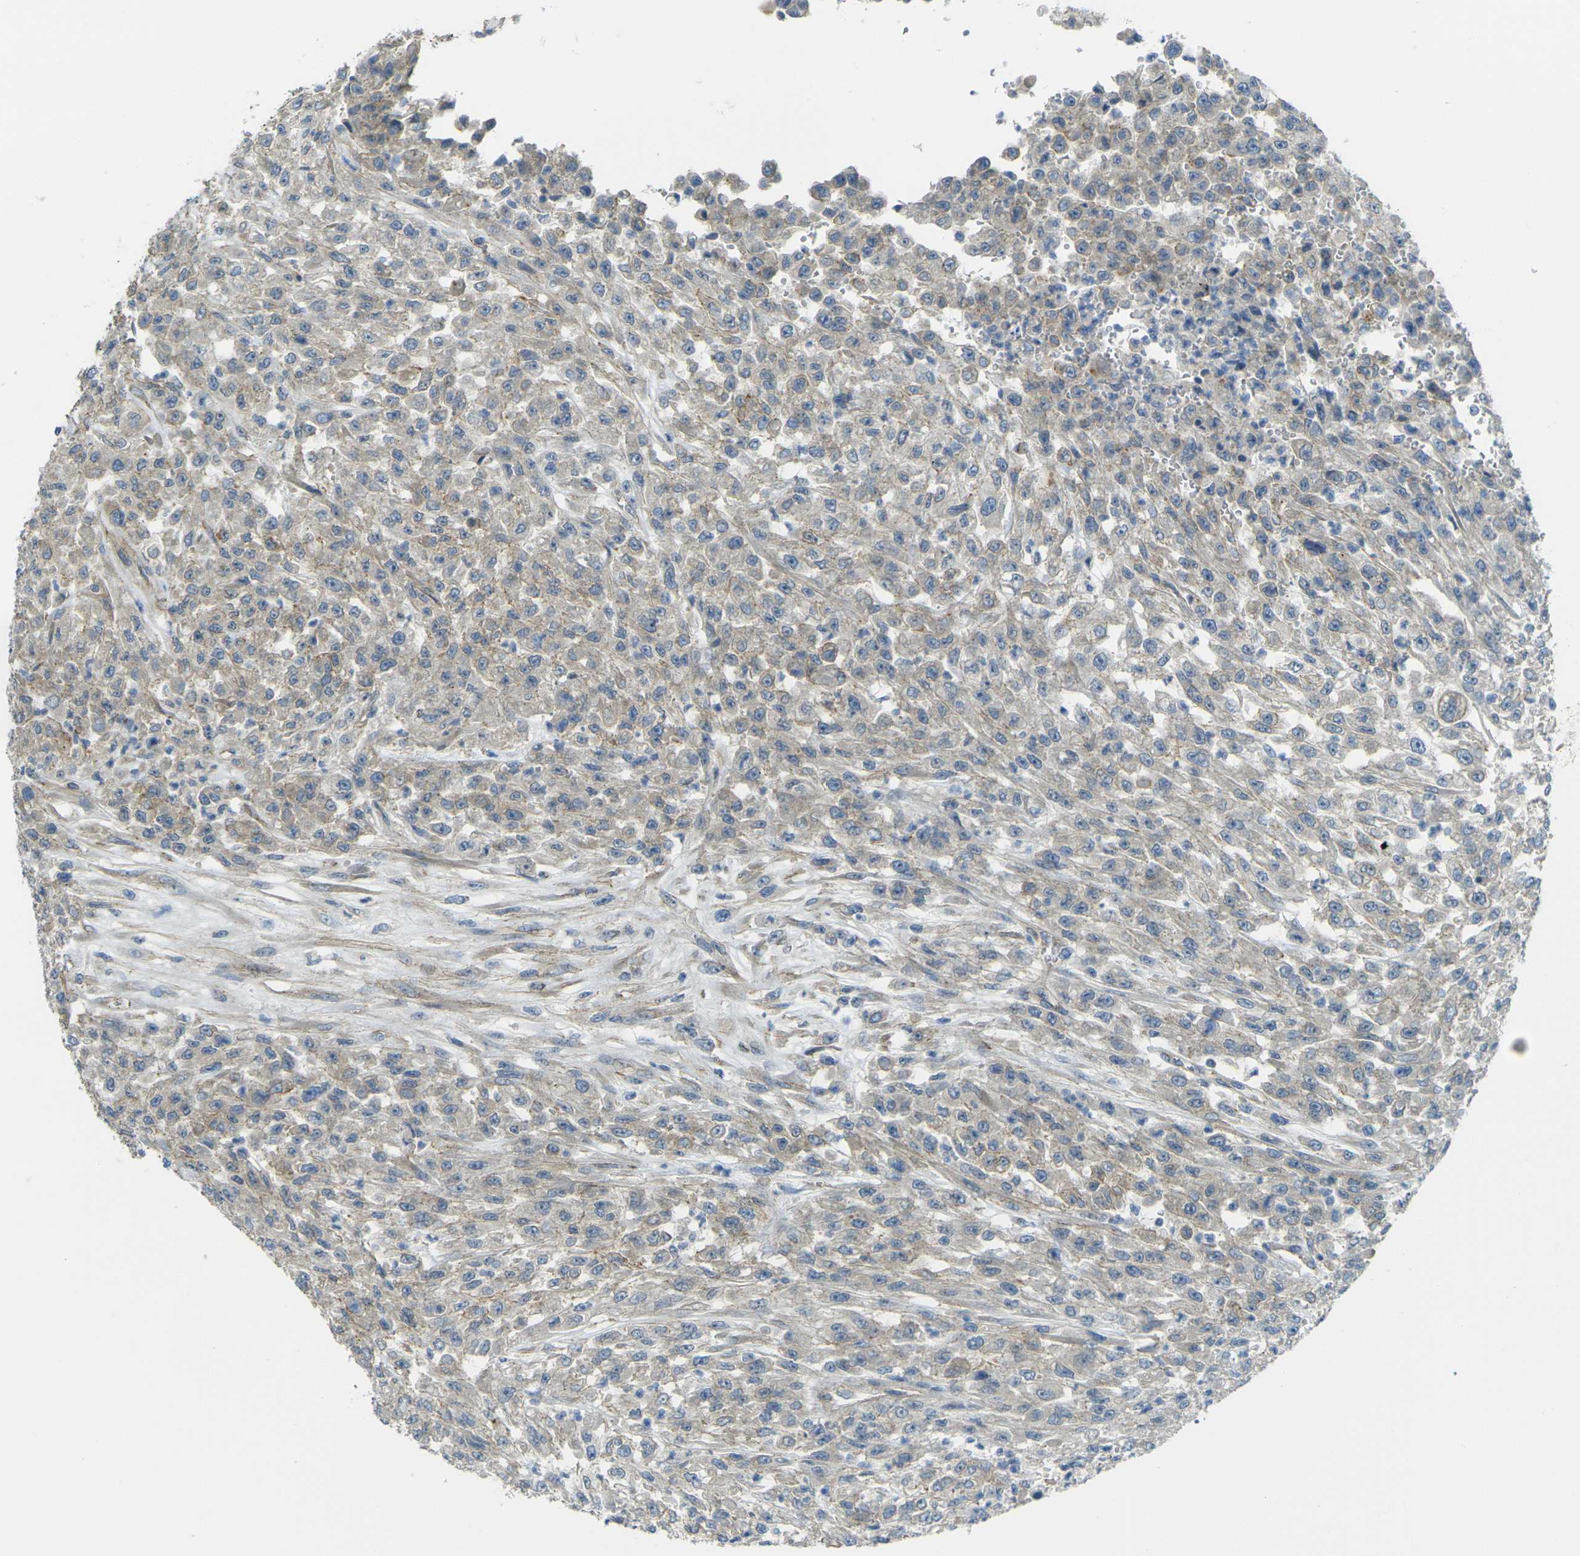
{"staining": {"intensity": "weak", "quantity": "<25%", "location": "cytoplasmic/membranous"}, "tissue": "urothelial cancer", "cell_type": "Tumor cells", "image_type": "cancer", "snomed": [{"axis": "morphology", "description": "Urothelial carcinoma, High grade"}, {"axis": "topography", "description": "Urinary bladder"}], "caption": "Urothelial cancer was stained to show a protein in brown. There is no significant expression in tumor cells.", "gene": "RHBDD1", "patient": {"sex": "male", "age": 46}}